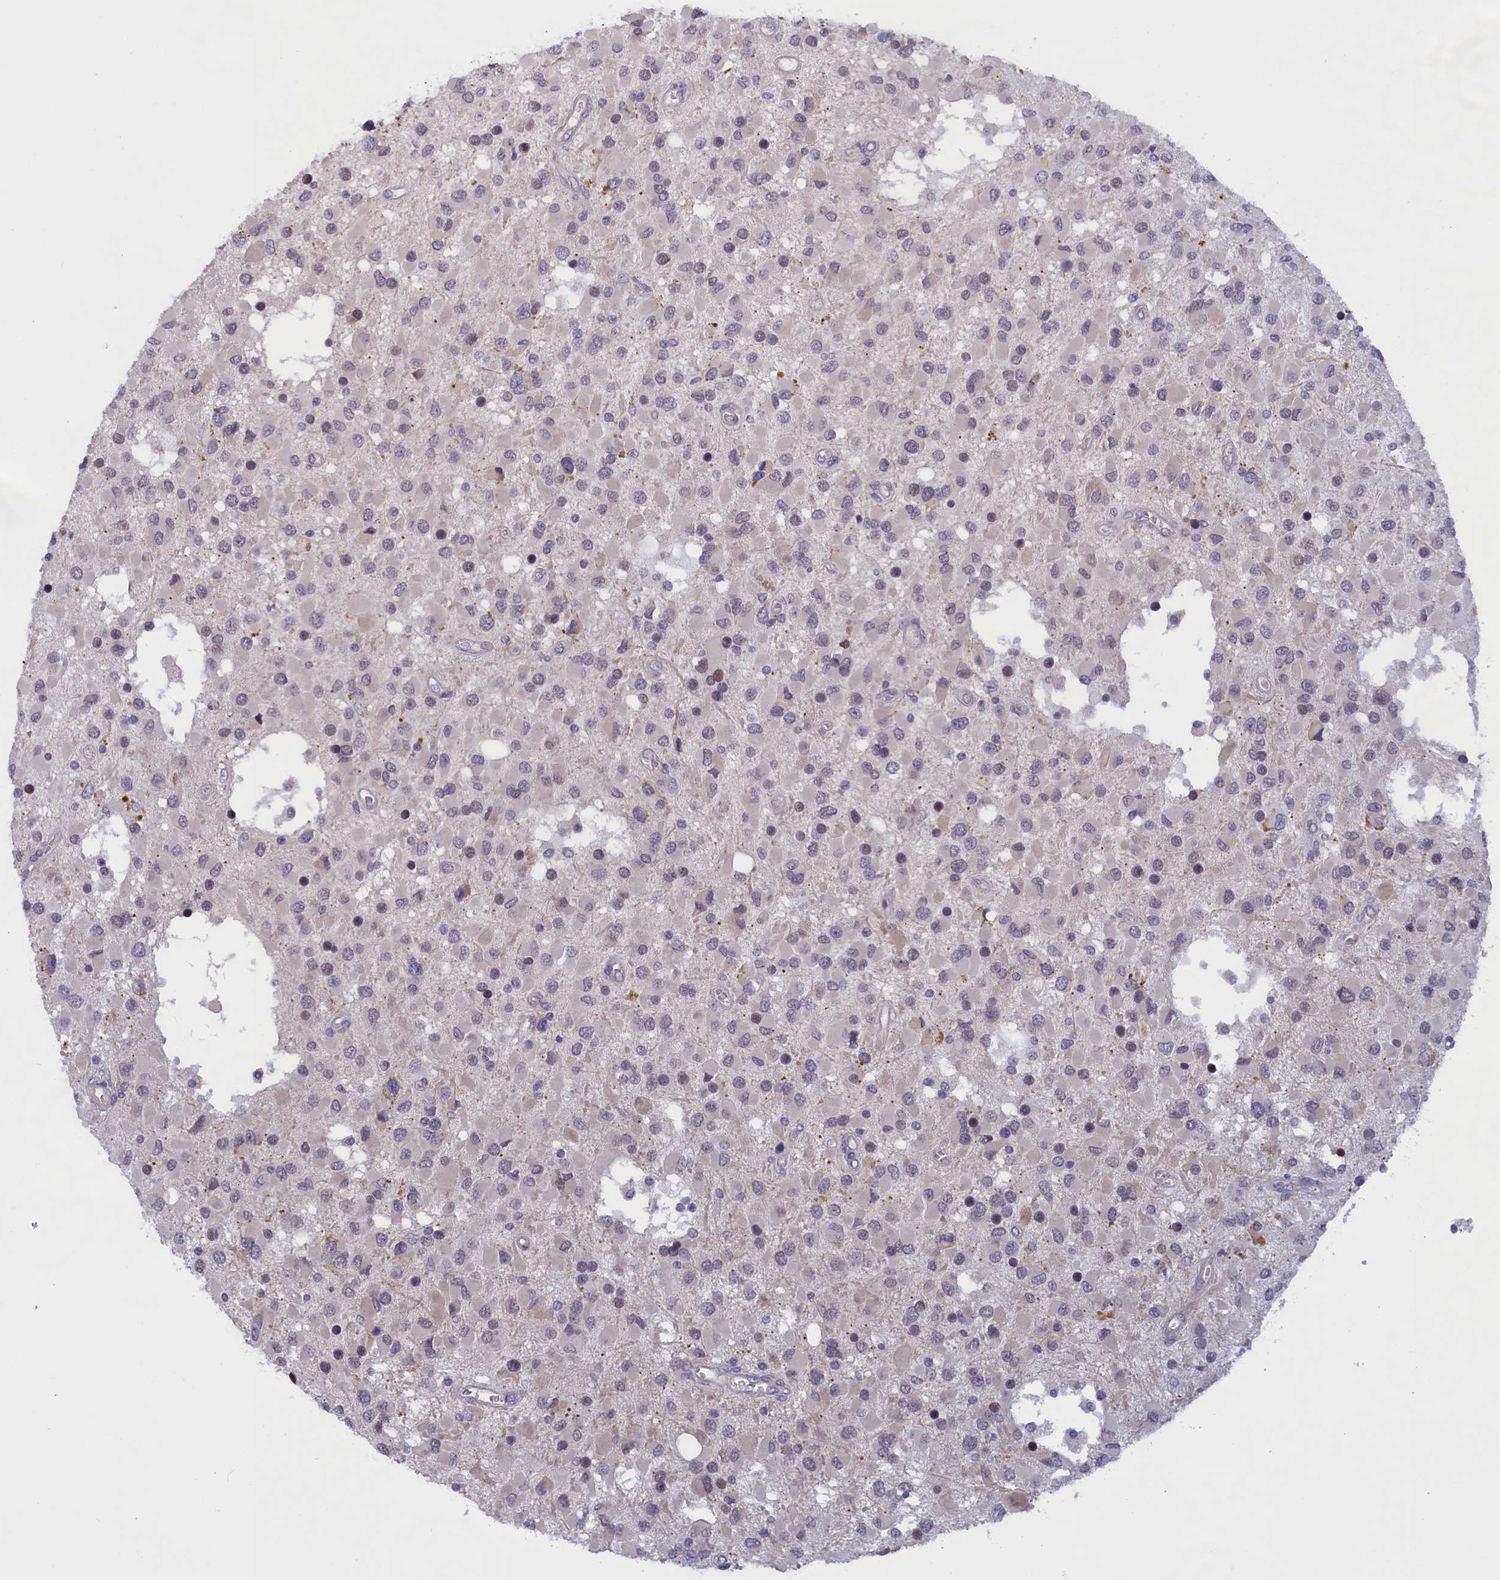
{"staining": {"intensity": "negative", "quantity": "none", "location": "none"}, "tissue": "glioma", "cell_type": "Tumor cells", "image_type": "cancer", "snomed": [{"axis": "morphology", "description": "Glioma, malignant, High grade"}, {"axis": "topography", "description": "Brain"}], "caption": "Immunohistochemistry of human malignant high-grade glioma shows no staining in tumor cells.", "gene": "IGFALS", "patient": {"sex": "male", "age": 53}}